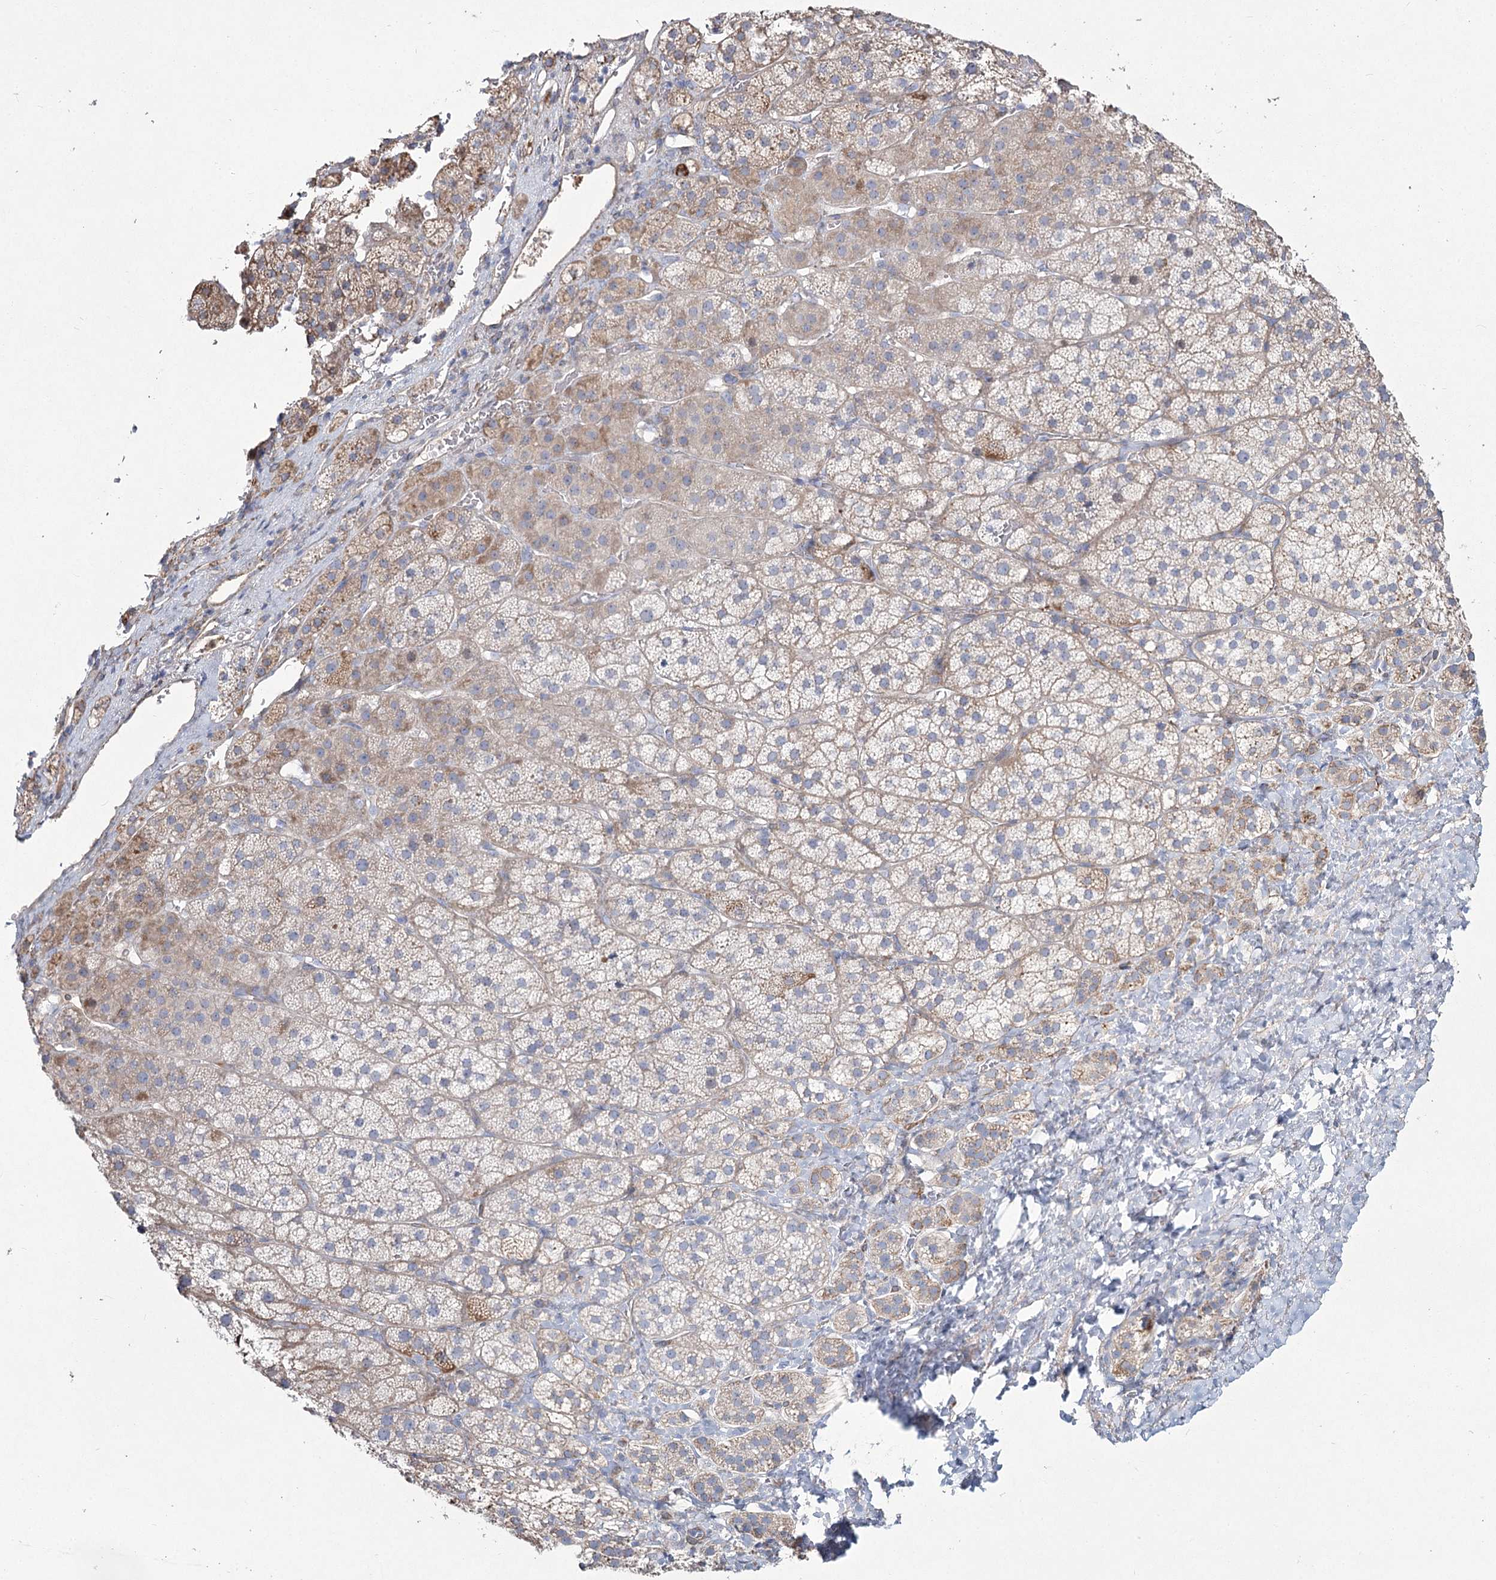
{"staining": {"intensity": "moderate", "quantity": "<25%", "location": "cytoplasmic/membranous"}, "tissue": "adrenal gland", "cell_type": "Glandular cells", "image_type": "normal", "snomed": [{"axis": "morphology", "description": "Normal tissue, NOS"}, {"axis": "topography", "description": "Adrenal gland"}], "caption": "This photomicrograph shows immunohistochemistry staining of unremarkable adrenal gland, with low moderate cytoplasmic/membranous staining in approximately <25% of glandular cells.", "gene": "ME3", "patient": {"sex": "female", "age": 44}}